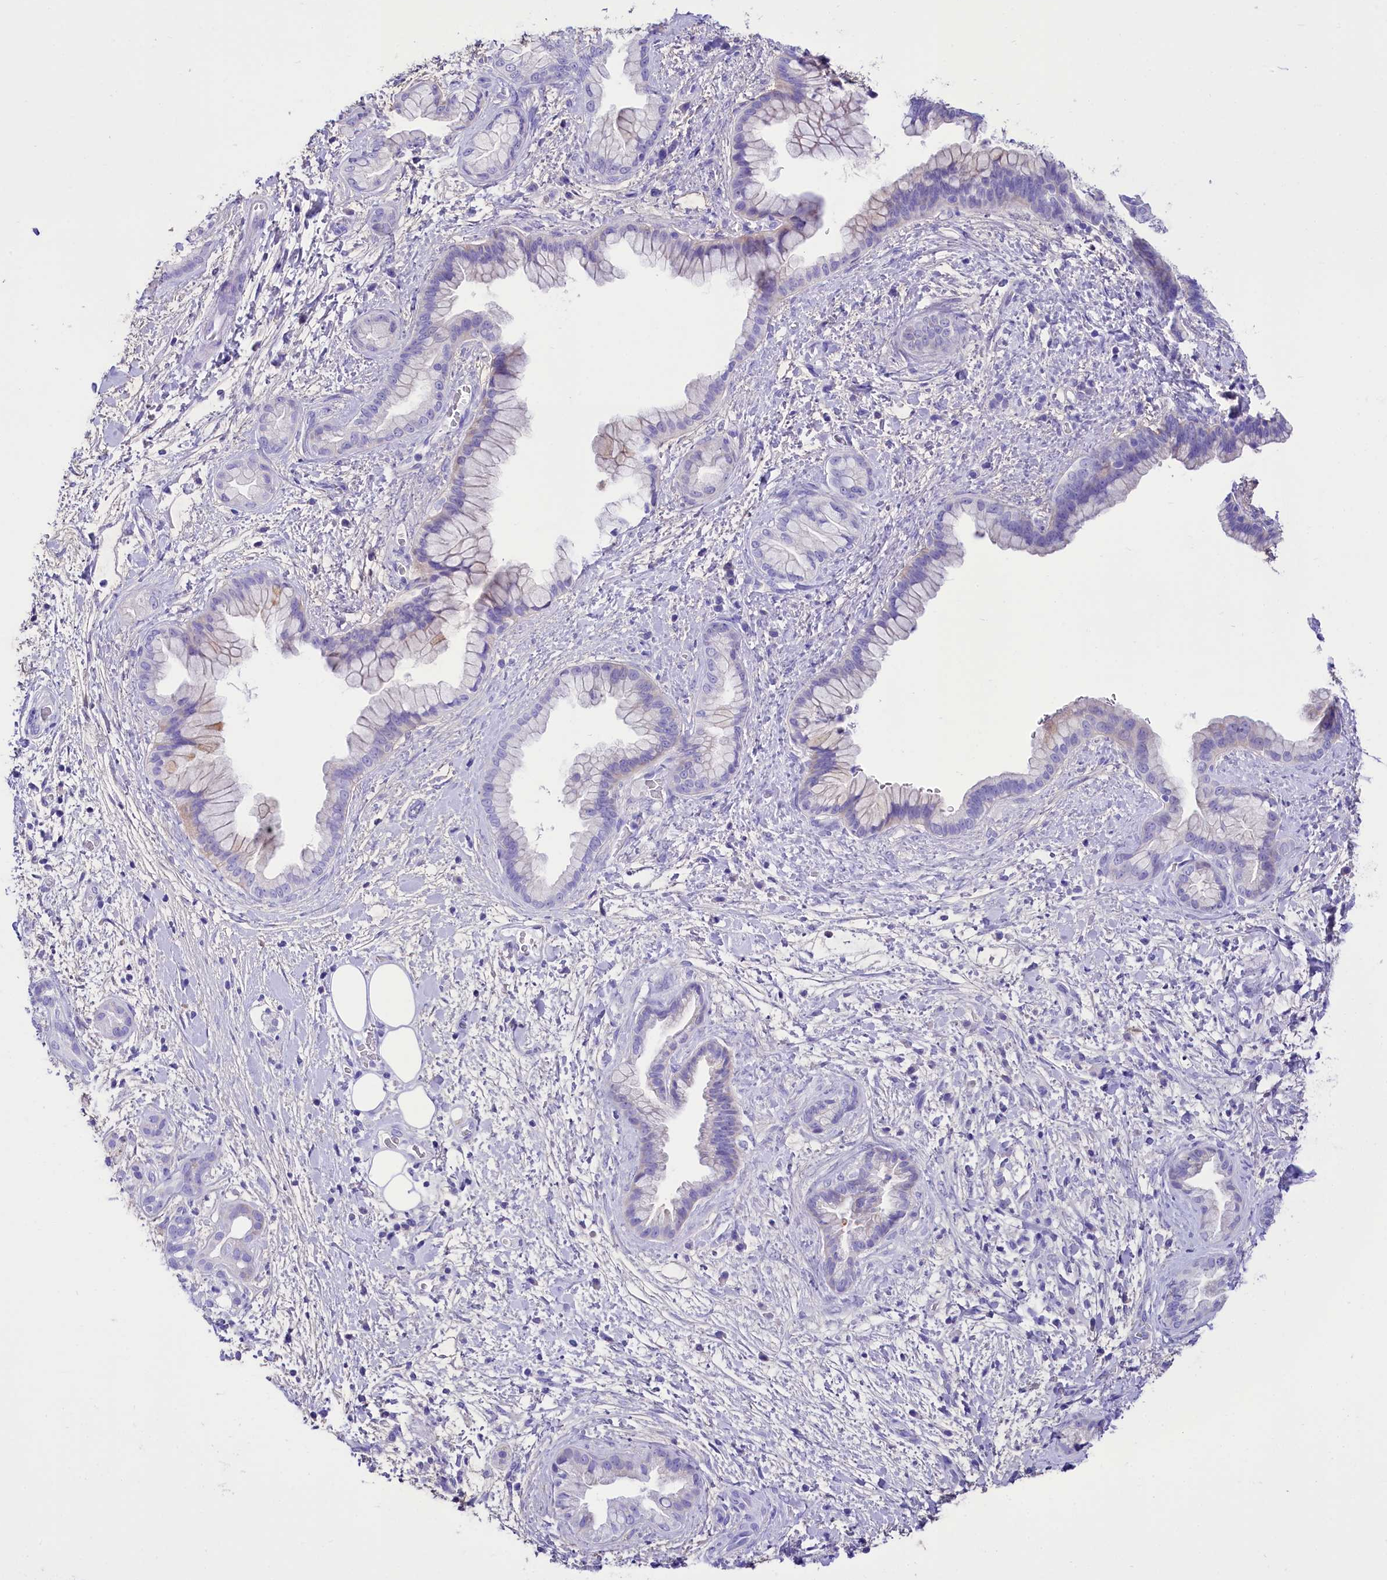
{"staining": {"intensity": "negative", "quantity": "none", "location": "none"}, "tissue": "pancreatic cancer", "cell_type": "Tumor cells", "image_type": "cancer", "snomed": [{"axis": "morphology", "description": "Adenocarcinoma, NOS"}, {"axis": "topography", "description": "Pancreas"}], "caption": "Micrograph shows no protein expression in tumor cells of pancreatic cancer (adenocarcinoma) tissue. (DAB (3,3'-diaminobenzidine) immunohistochemistry (IHC) visualized using brightfield microscopy, high magnification).", "gene": "TTC36", "patient": {"sex": "female", "age": 78}}